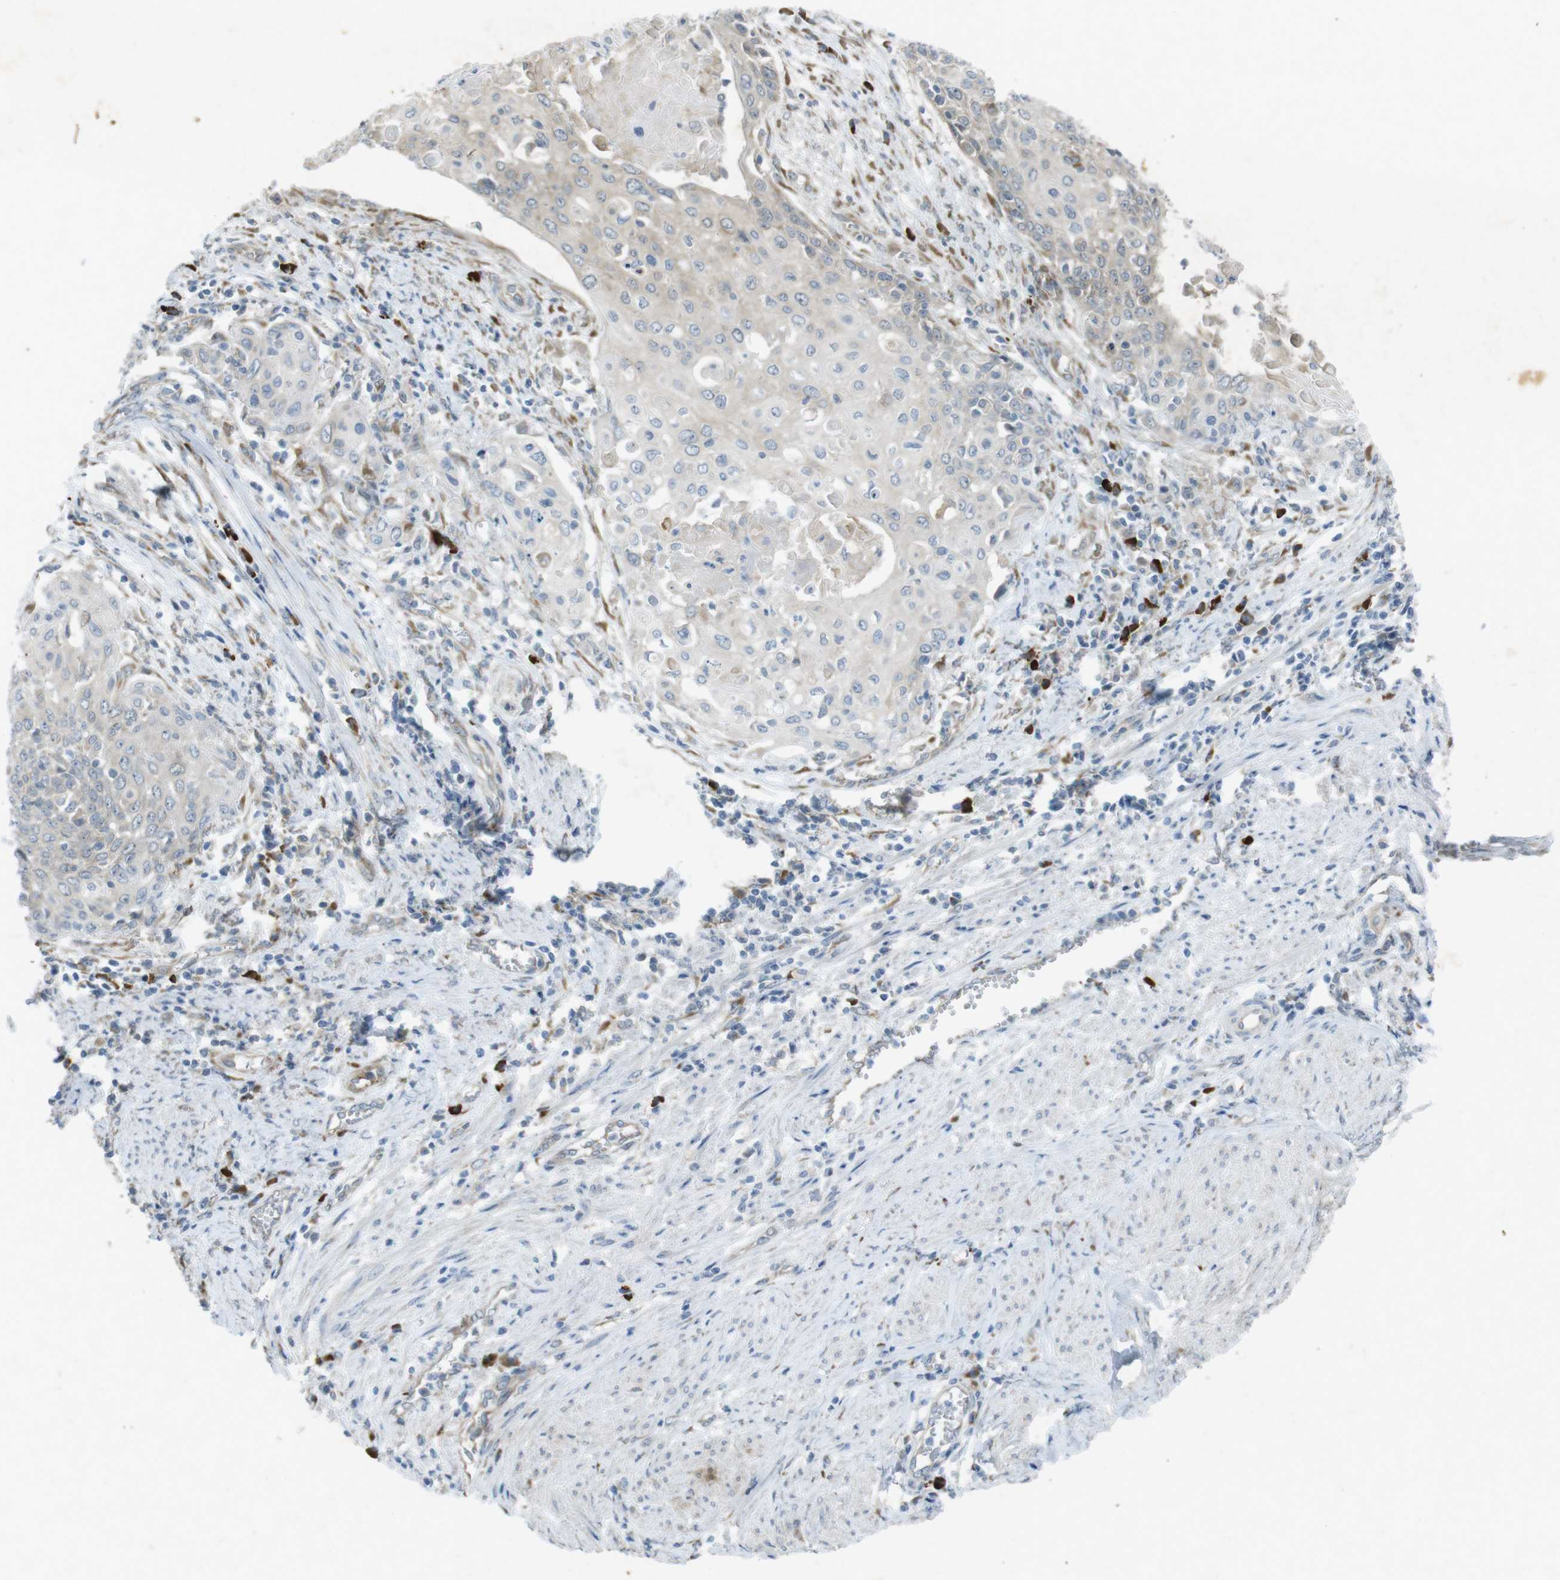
{"staining": {"intensity": "weak", "quantity": "<25%", "location": "cytoplasmic/membranous"}, "tissue": "cervical cancer", "cell_type": "Tumor cells", "image_type": "cancer", "snomed": [{"axis": "morphology", "description": "Squamous cell carcinoma, NOS"}, {"axis": "topography", "description": "Cervix"}], "caption": "An immunohistochemistry (IHC) image of cervical squamous cell carcinoma is shown. There is no staining in tumor cells of cervical squamous cell carcinoma.", "gene": "FLCN", "patient": {"sex": "female", "age": 39}}